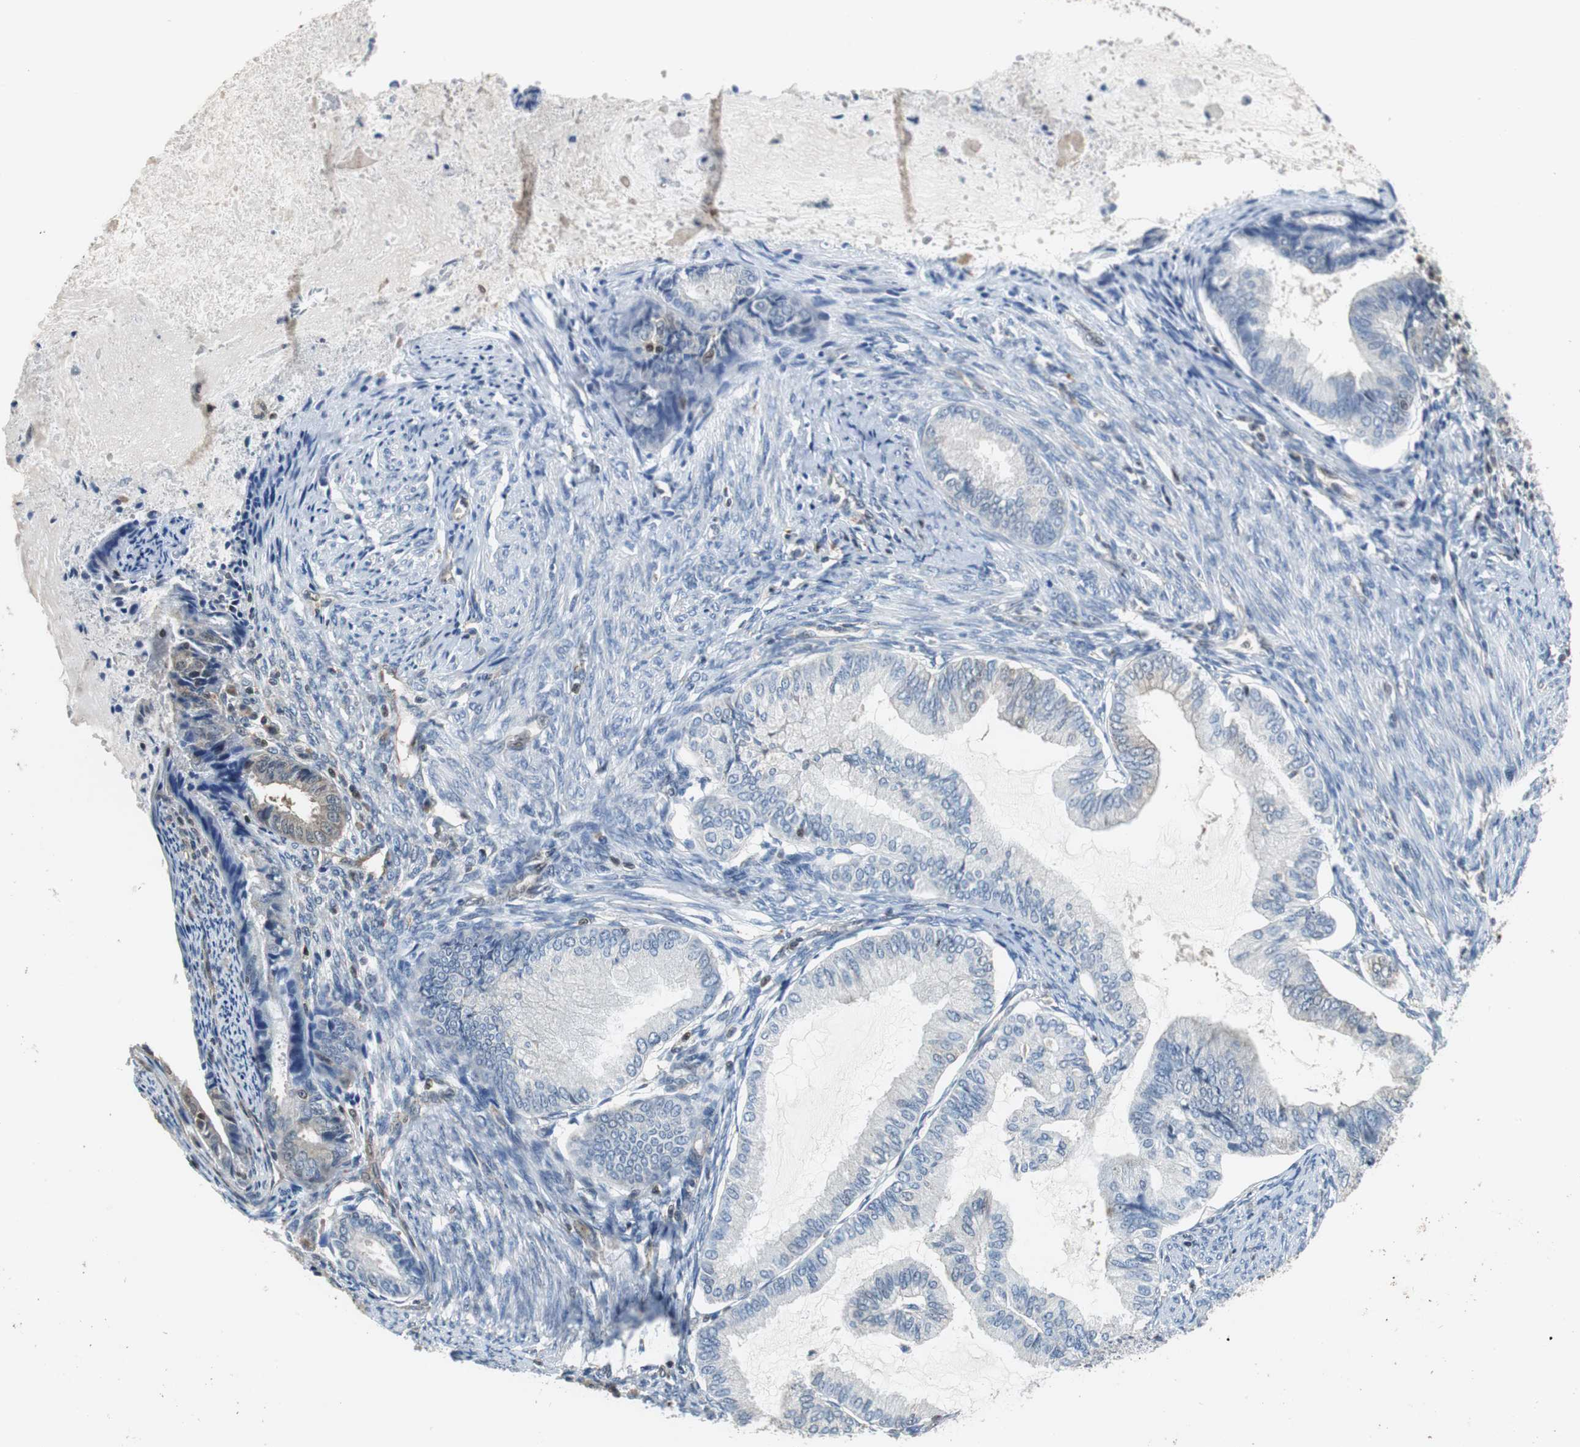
{"staining": {"intensity": "negative", "quantity": "none", "location": "none"}, "tissue": "endometrial cancer", "cell_type": "Tumor cells", "image_type": "cancer", "snomed": [{"axis": "morphology", "description": "Adenocarcinoma, NOS"}, {"axis": "topography", "description": "Endometrium"}], "caption": "Micrograph shows no significant protein positivity in tumor cells of endometrial adenocarcinoma.", "gene": "GSDMD", "patient": {"sex": "female", "age": 86}}